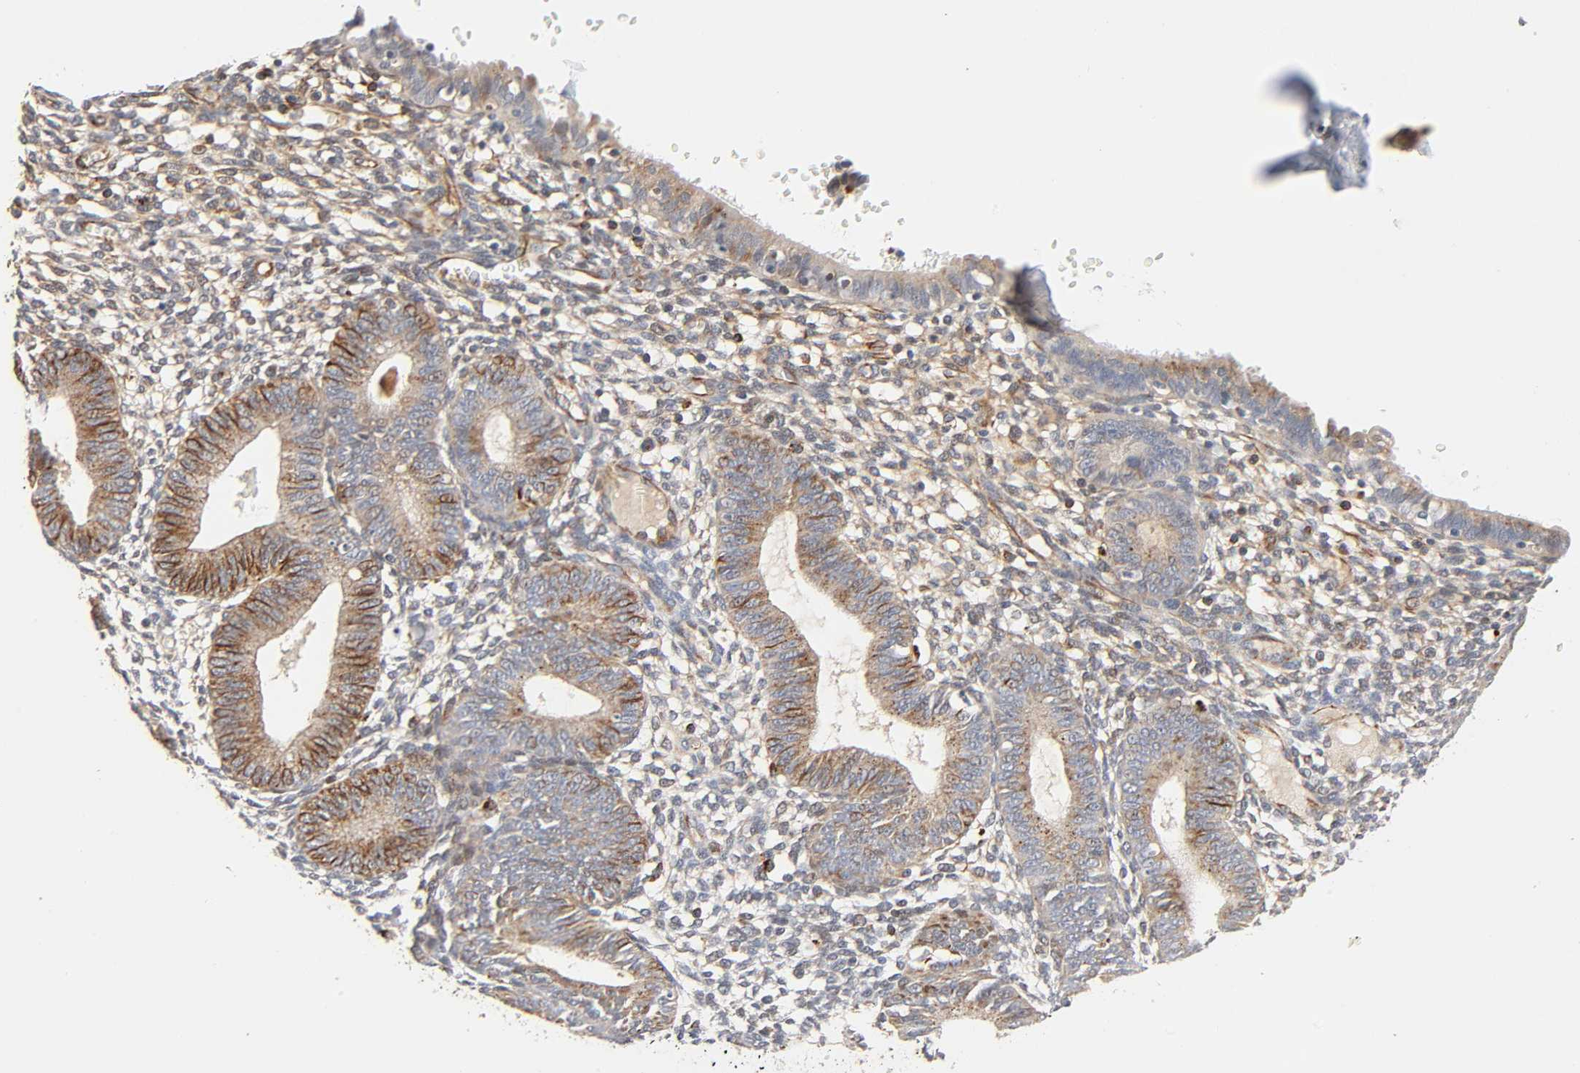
{"staining": {"intensity": "moderate", "quantity": ">75%", "location": "cytoplasmic/membranous"}, "tissue": "endometrium", "cell_type": "Cells in endometrial stroma", "image_type": "normal", "snomed": [{"axis": "morphology", "description": "Normal tissue, NOS"}, {"axis": "topography", "description": "Endometrium"}], "caption": "This image shows unremarkable endometrium stained with immunohistochemistry (IHC) to label a protein in brown. The cytoplasmic/membranous of cells in endometrial stroma show moderate positivity for the protein. Nuclei are counter-stained blue.", "gene": "REEP5", "patient": {"sex": "female", "age": 61}}